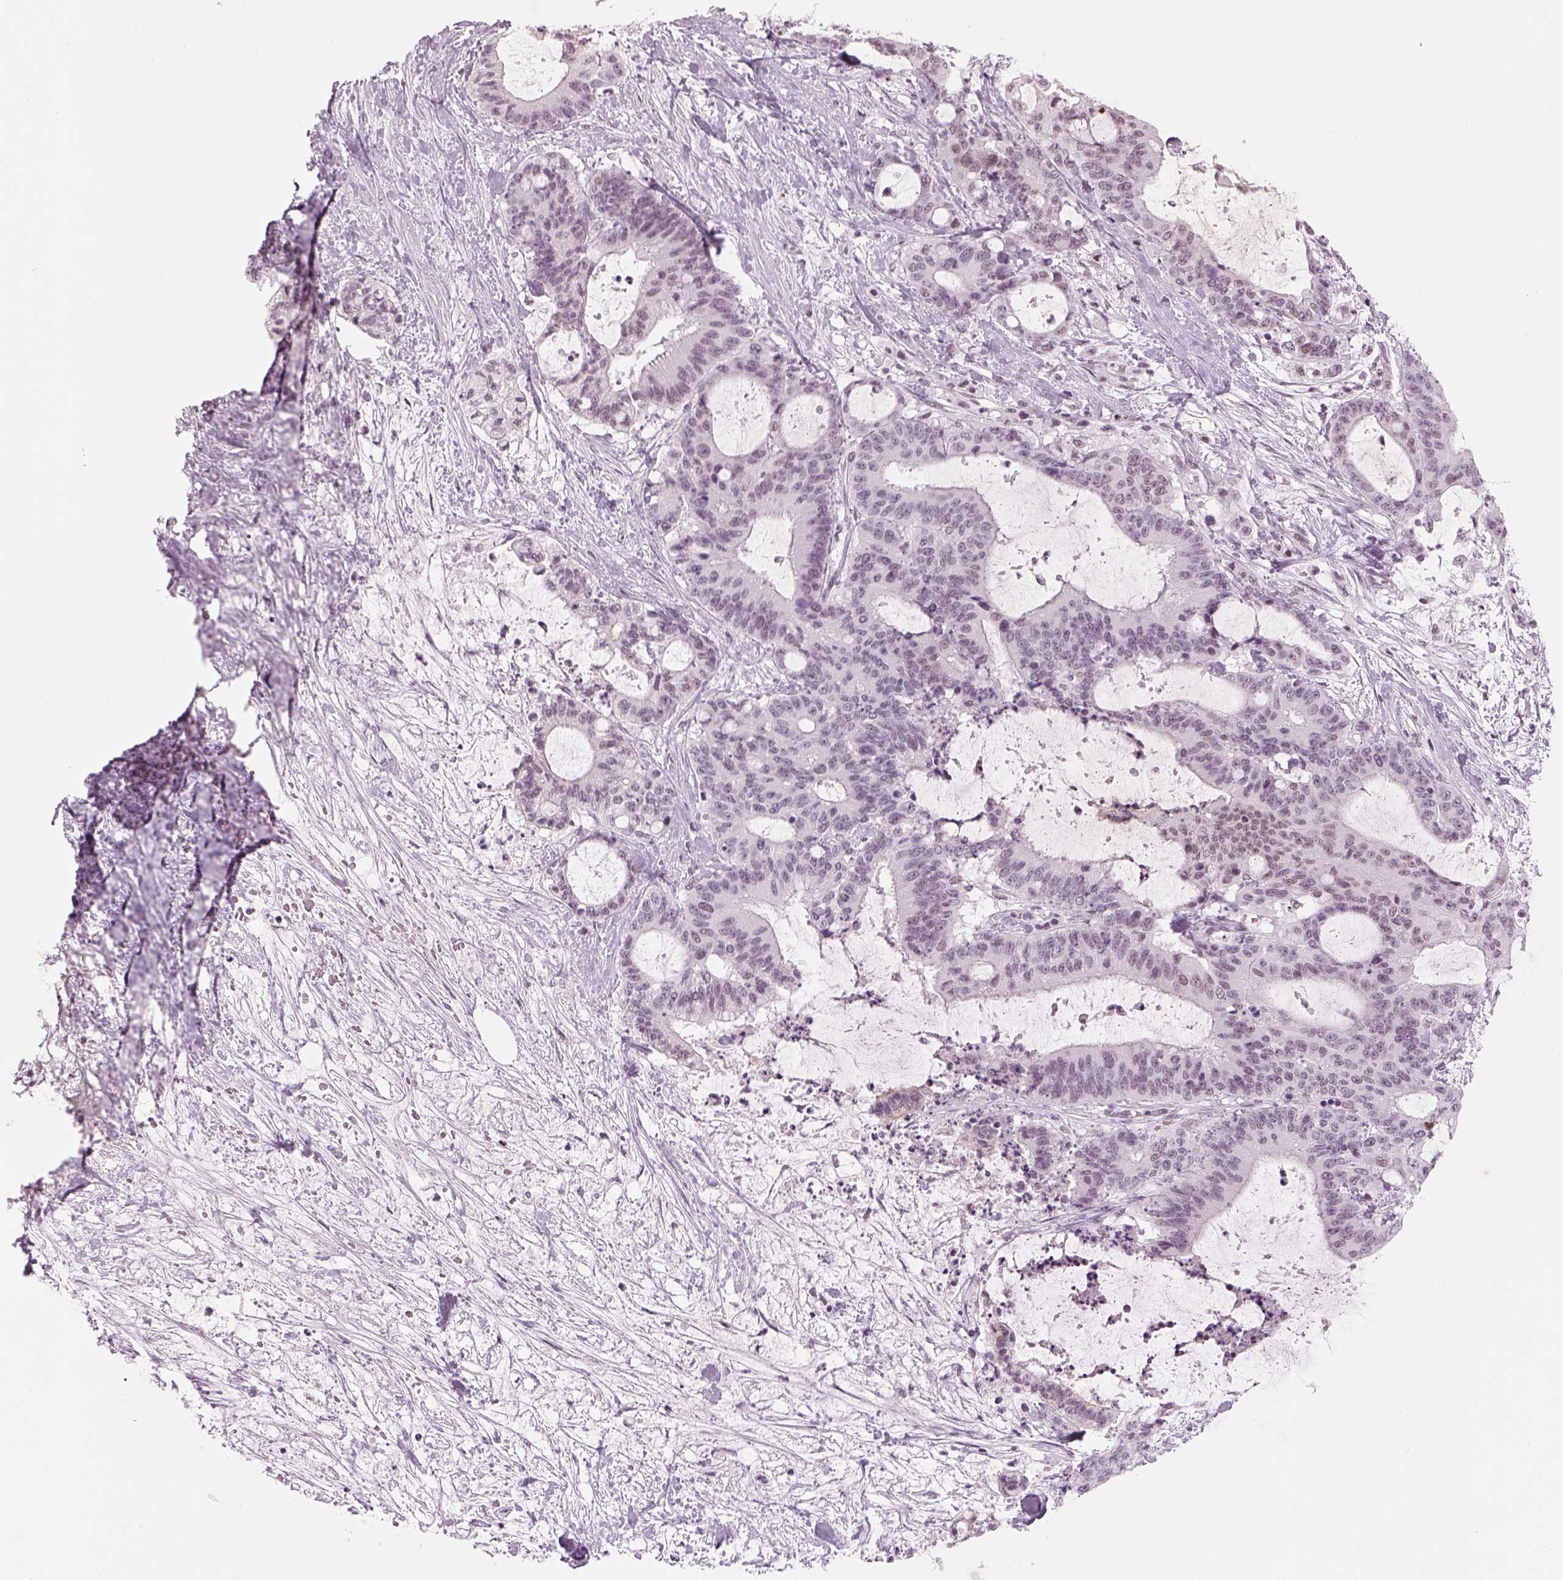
{"staining": {"intensity": "negative", "quantity": "none", "location": "none"}, "tissue": "liver cancer", "cell_type": "Tumor cells", "image_type": "cancer", "snomed": [{"axis": "morphology", "description": "Cholangiocarcinoma"}, {"axis": "topography", "description": "Liver"}], "caption": "High power microscopy photomicrograph of an IHC photomicrograph of cholangiocarcinoma (liver), revealing no significant positivity in tumor cells.", "gene": "KCNG2", "patient": {"sex": "female", "age": 73}}